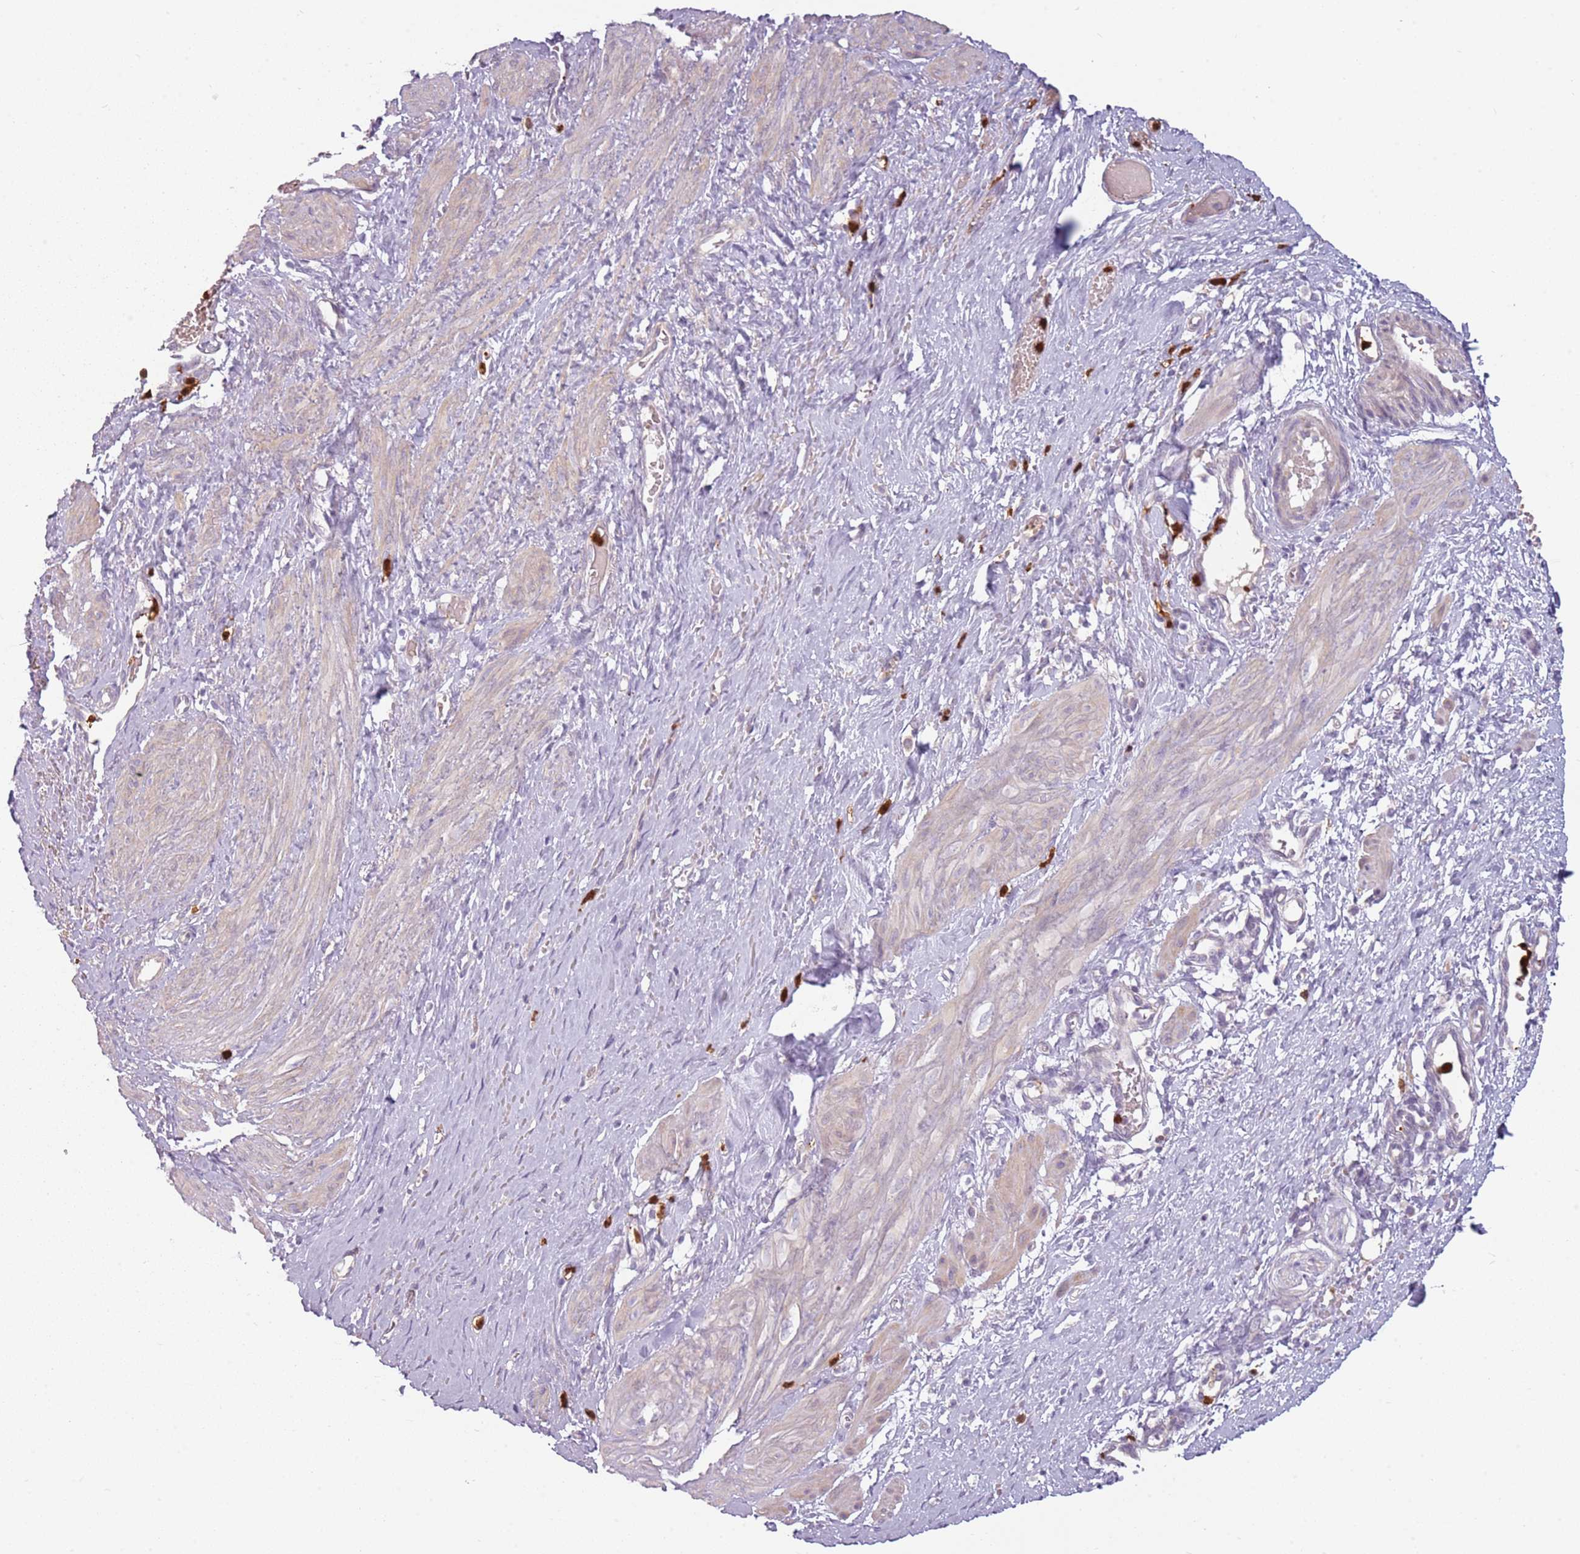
{"staining": {"intensity": "weak", "quantity": "25%-75%", "location": "cytoplasmic/membranous"}, "tissue": "smooth muscle", "cell_type": "Smooth muscle cells", "image_type": "normal", "snomed": [{"axis": "morphology", "description": "Normal tissue, NOS"}, {"axis": "topography", "description": "Endometrium"}], "caption": "Immunohistochemical staining of benign smooth muscle demonstrates low levels of weak cytoplasmic/membranous staining in about 25%-75% of smooth muscle cells. Immunohistochemistry (ihc) stains the protein in brown and the nuclei are stained blue.", "gene": "SPAG4", "patient": {"sex": "female", "age": 33}}